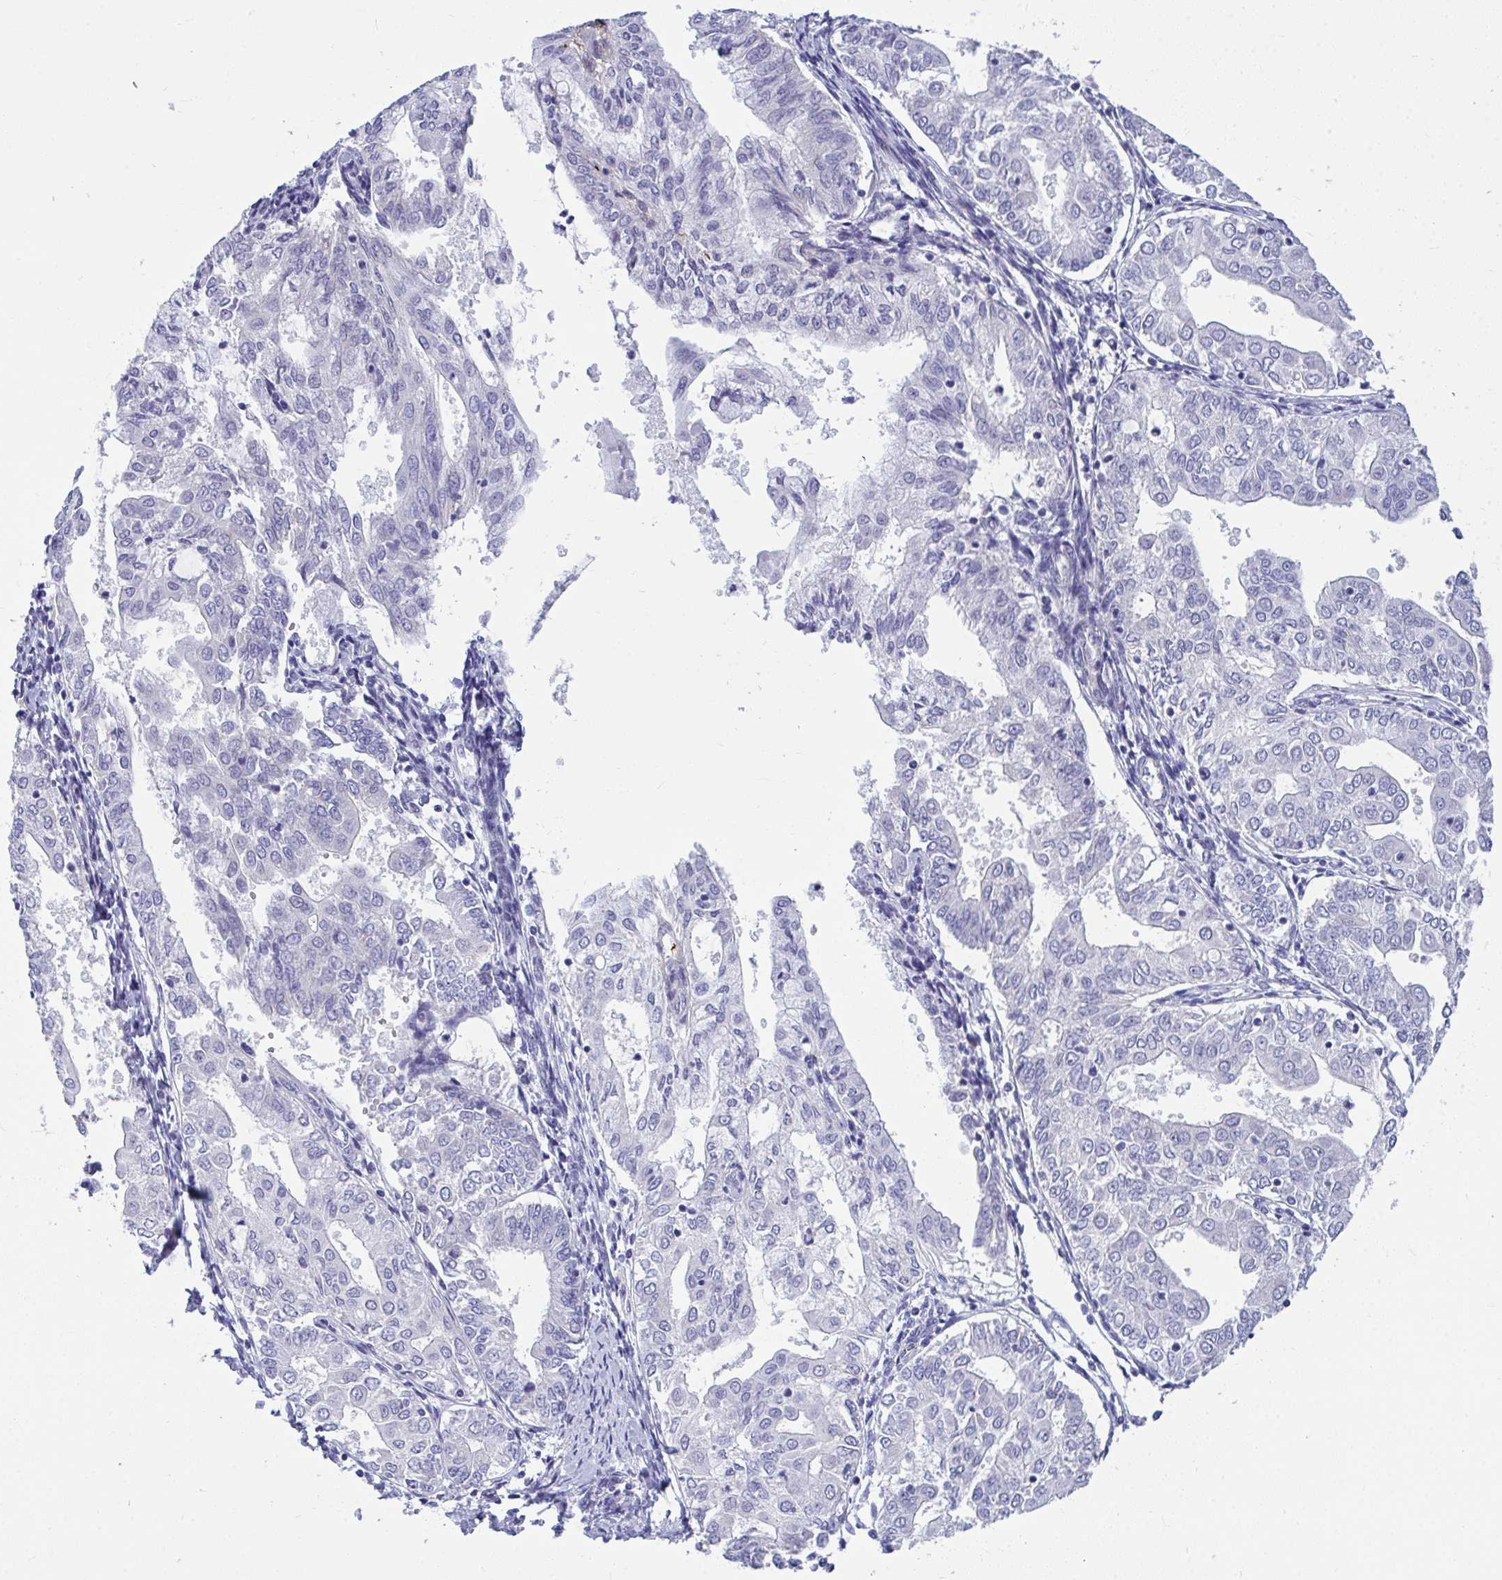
{"staining": {"intensity": "negative", "quantity": "none", "location": "none"}, "tissue": "endometrial cancer", "cell_type": "Tumor cells", "image_type": "cancer", "snomed": [{"axis": "morphology", "description": "Adenocarcinoma, NOS"}, {"axis": "topography", "description": "Endometrium"}], "caption": "An immunohistochemistry (IHC) photomicrograph of endometrial cancer is shown. There is no staining in tumor cells of endometrial cancer.", "gene": "TSBP1", "patient": {"sex": "female", "age": 68}}